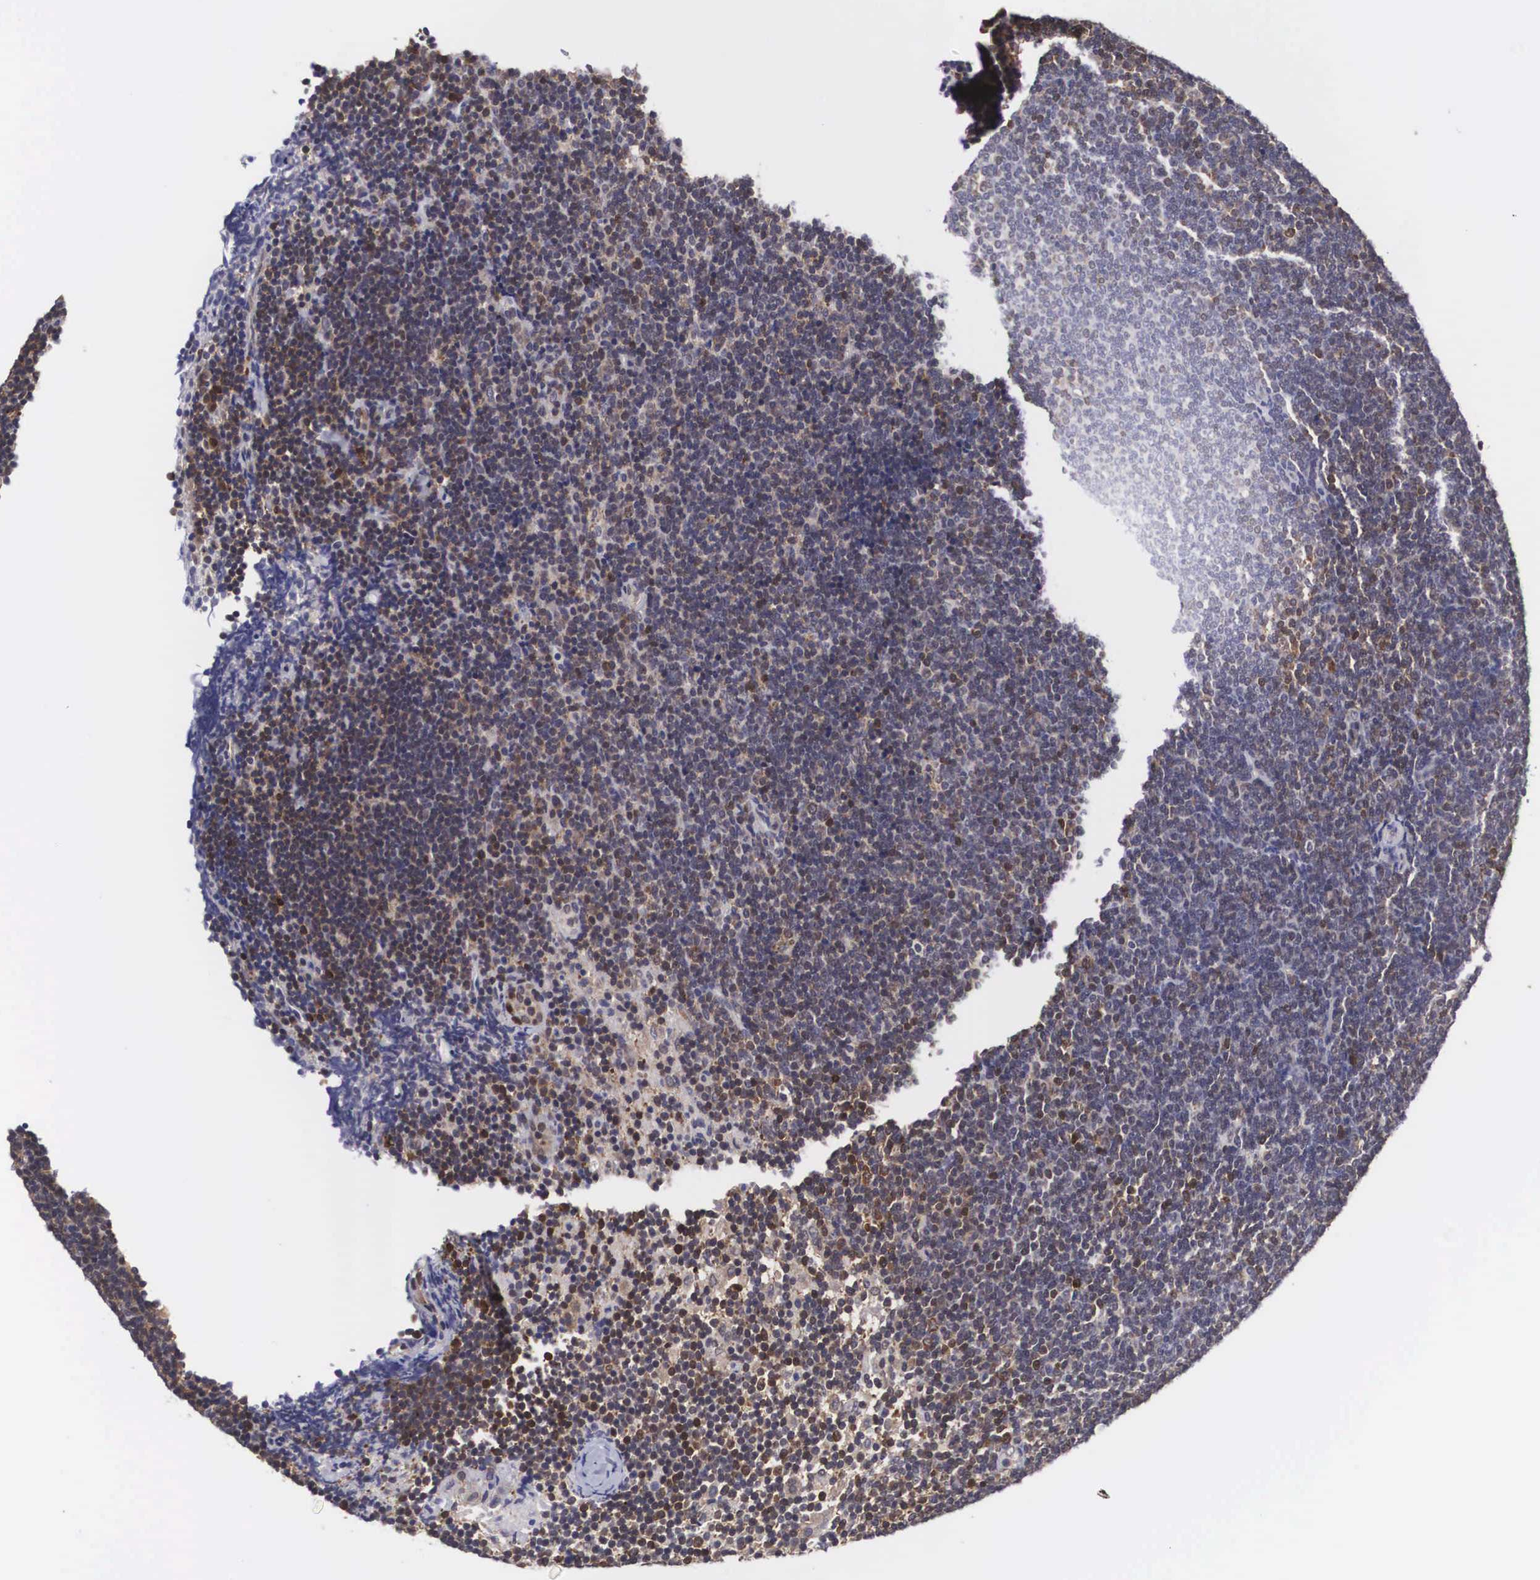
{"staining": {"intensity": "weak", "quantity": "25%-75%", "location": "cytoplasmic/membranous"}, "tissue": "lymphoma", "cell_type": "Tumor cells", "image_type": "cancer", "snomed": [{"axis": "morphology", "description": "Malignant lymphoma, non-Hodgkin's type, Low grade"}, {"axis": "topography", "description": "Lymph node"}], "caption": "Low-grade malignant lymphoma, non-Hodgkin's type stained for a protein (brown) reveals weak cytoplasmic/membranous positive positivity in about 25%-75% of tumor cells.", "gene": "ADSL", "patient": {"sex": "female", "age": 51}}